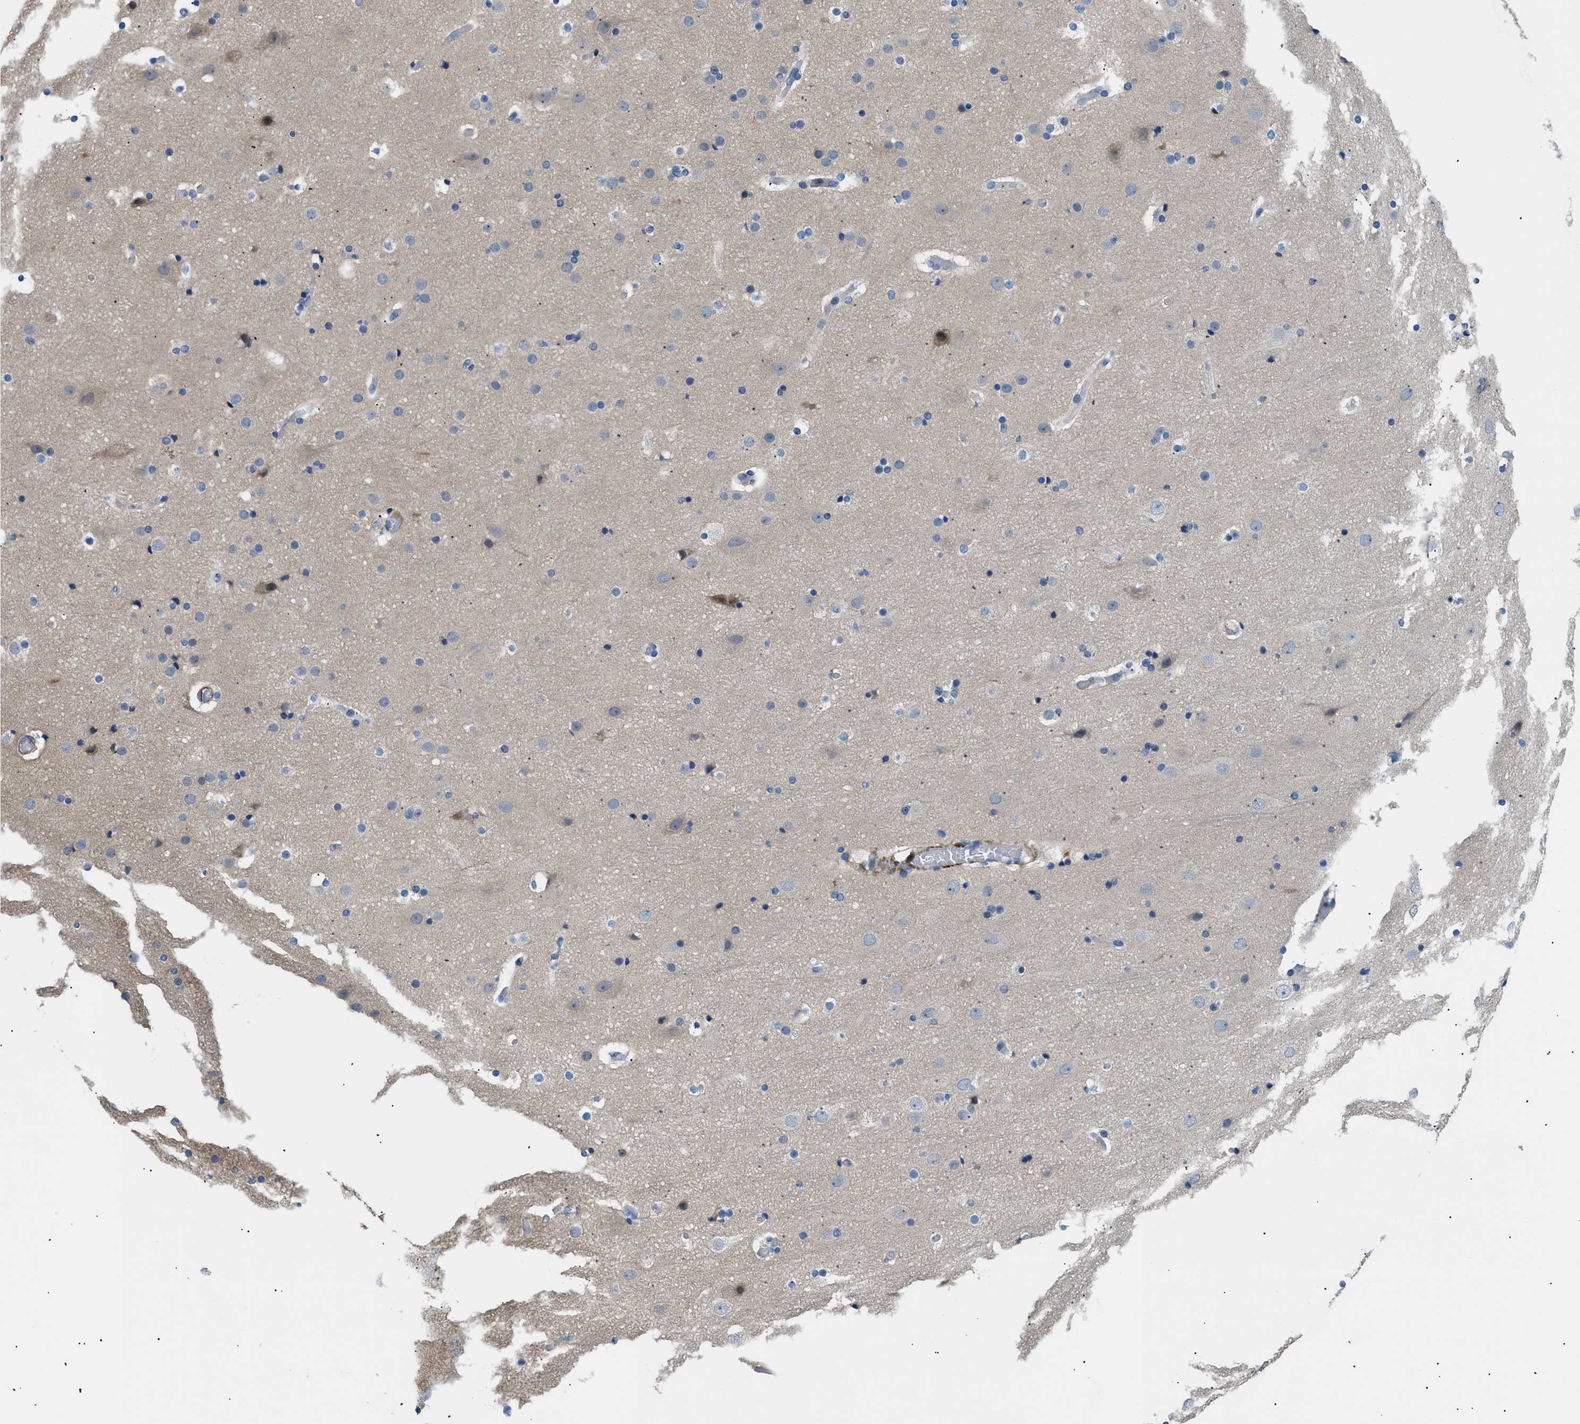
{"staining": {"intensity": "negative", "quantity": "none", "location": "none"}, "tissue": "cerebral cortex", "cell_type": "Endothelial cells", "image_type": "normal", "snomed": [{"axis": "morphology", "description": "Normal tissue, NOS"}, {"axis": "topography", "description": "Cerebral cortex"}], "caption": "Image shows no protein positivity in endothelial cells of normal cerebral cortex. The staining was performed using DAB to visualize the protein expression in brown, while the nuclei were stained in blue with hematoxylin (Magnification: 20x).", "gene": "ICA1", "patient": {"sex": "male", "age": 57}}